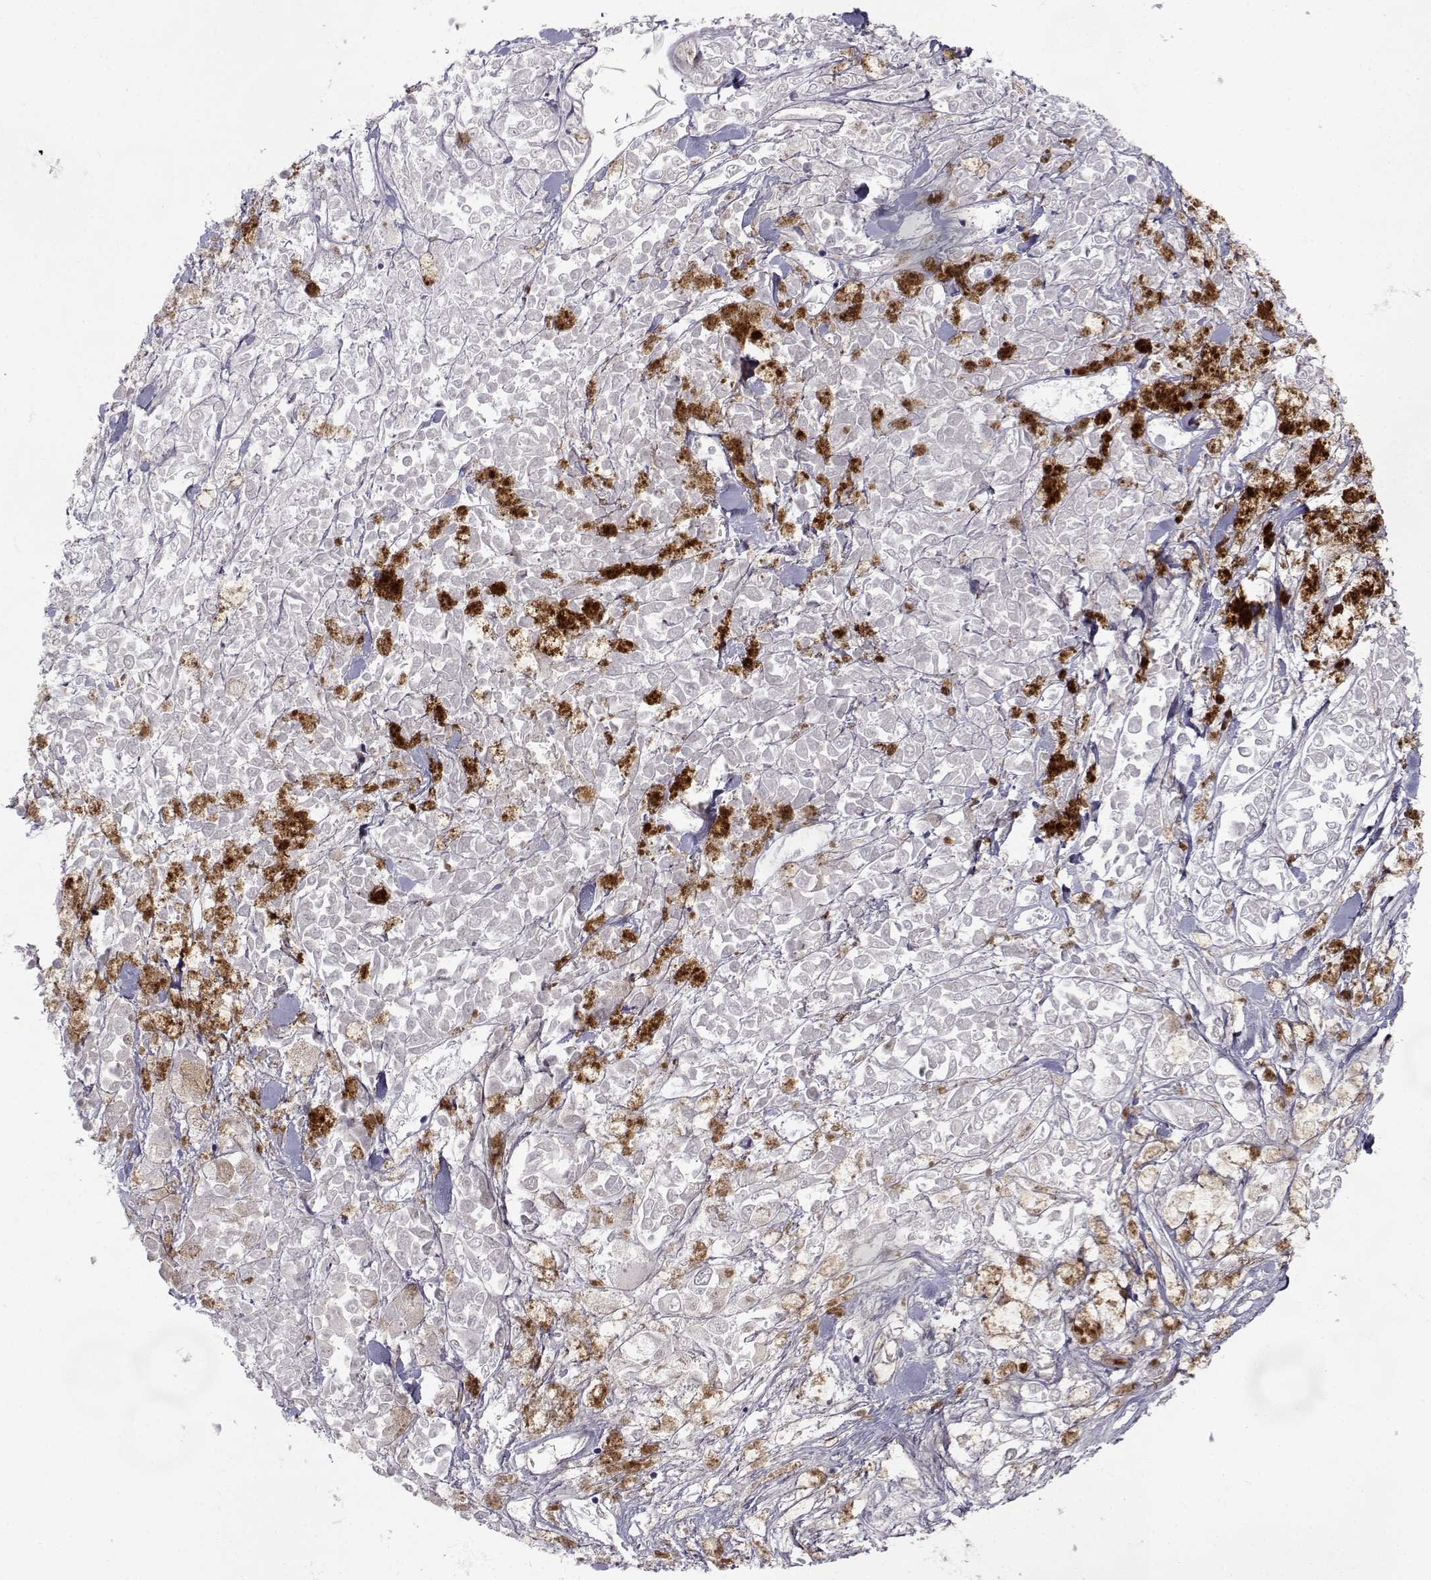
{"staining": {"intensity": "negative", "quantity": "none", "location": "none"}, "tissue": "melanoma", "cell_type": "Tumor cells", "image_type": "cancer", "snomed": [{"axis": "morphology", "description": "Malignant melanoma, NOS"}, {"axis": "topography", "description": "Skin"}], "caption": "There is no significant staining in tumor cells of malignant melanoma.", "gene": "SLC6A3", "patient": {"sex": "female", "age": 58}}